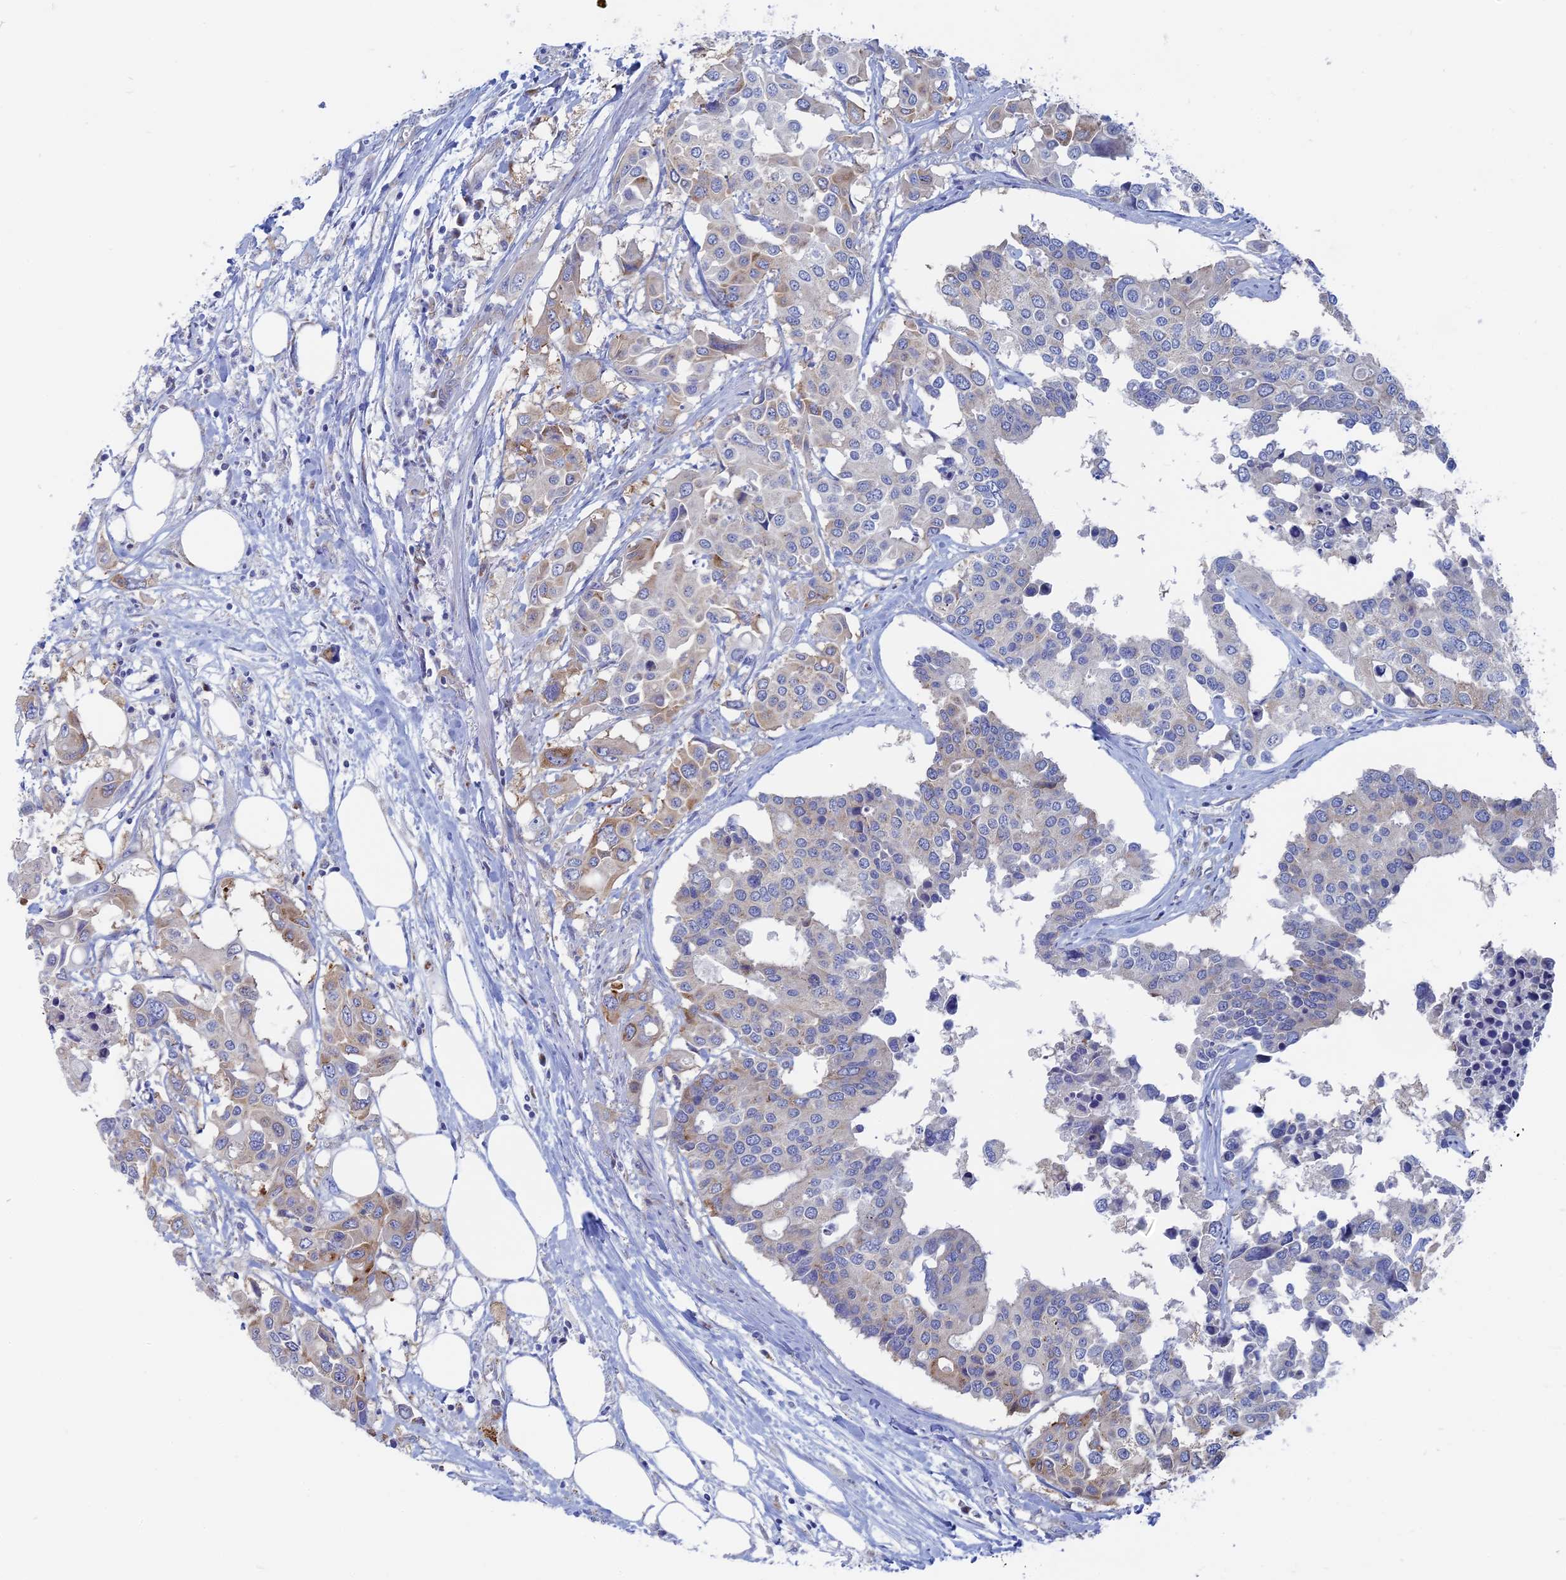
{"staining": {"intensity": "weak", "quantity": "25%-75%", "location": "cytoplasmic/membranous"}, "tissue": "colorectal cancer", "cell_type": "Tumor cells", "image_type": "cancer", "snomed": [{"axis": "morphology", "description": "Adenocarcinoma, NOS"}, {"axis": "topography", "description": "Colon"}], "caption": "Tumor cells show weak cytoplasmic/membranous expression in approximately 25%-75% of cells in colorectal cancer (adenocarcinoma).", "gene": "TBC1D30", "patient": {"sex": "male", "age": 77}}